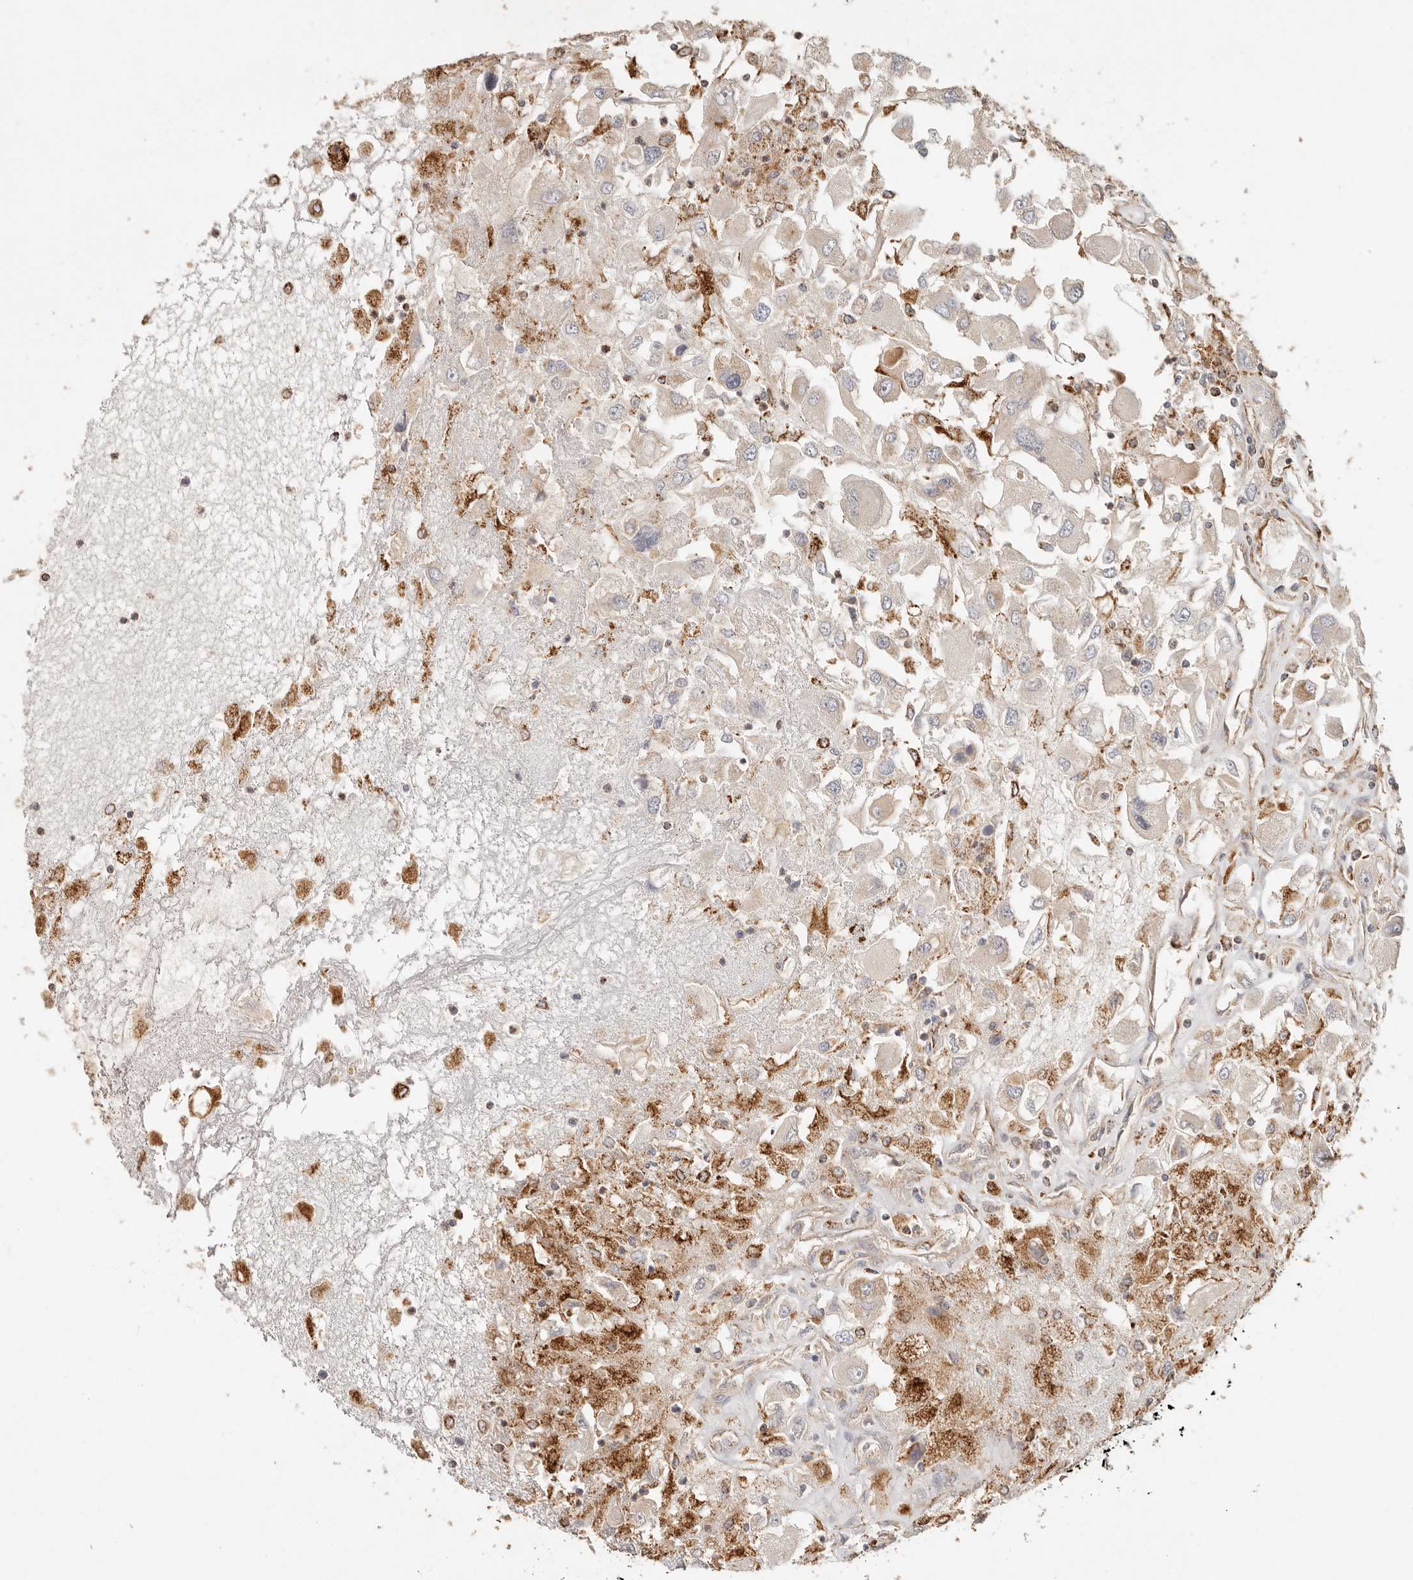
{"staining": {"intensity": "strong", "quantity": "25%-75%", "location": "cytoplasmic/membranous"}, "tissue": "renal cancer", "cell_type": "Tumor cells", "image_type": "cancer", "snomed": [{"axis": "morphology", "description": "Adenocarcinoma, NOS"}, {"axis": "topography", "description": "Kidney"}], "caption": "Immunohistochemical staining of renal cancer (adenocarcinoma) exhibits strong cytoplasmic/membranous protein expression in approximately 25%-75% of tumor cells.", "gene": "ARHGEF10L", "patient": {"sex": "female", "age": 52}}